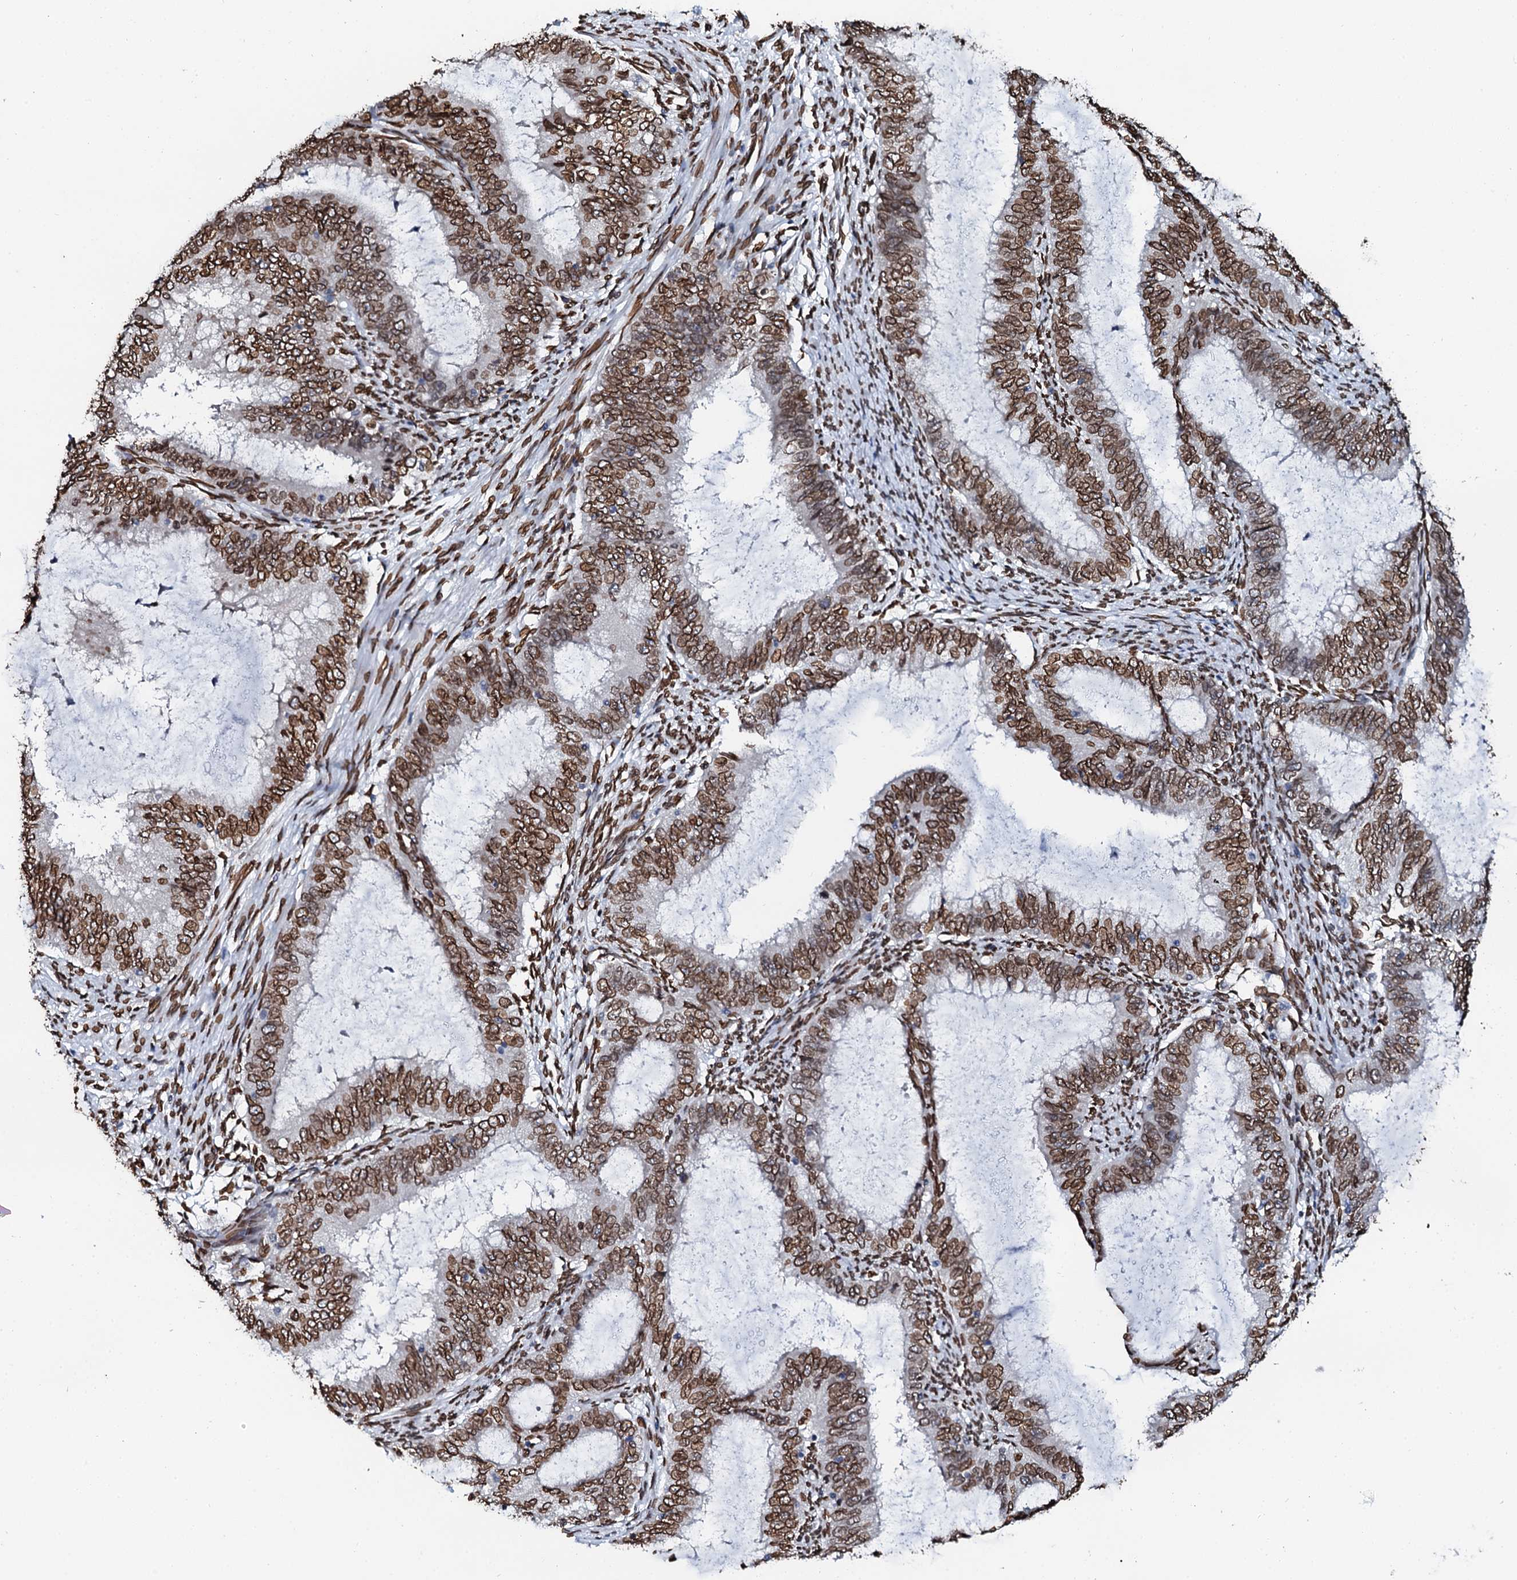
{"staining": {"intensity": "strong", "quantity": ">75%", "location": "cytoplasmic/membranous,nuclear"}, "tissue": "endometrial cancer", "cell_type": "Tumor cells", "image_type": "cancer", "snomed": [{"axis": "morphology", "description": "Adenocarcinoma, NOS"}, {"axis": "topography", "description": "Endometrium"}], "caption": "Immunohistochemical staining of human endometrial cancer reveals strong cytoplasmic/membranous and nuclear protein expression in approximately >75% of tumor cells. (Stains: DAB in brown, nuclei in blue, Microscopy: brightfield microscopy at high magnification).", "gene": "KATNAL2", "patient": {"sex": "female", "age": 51}}